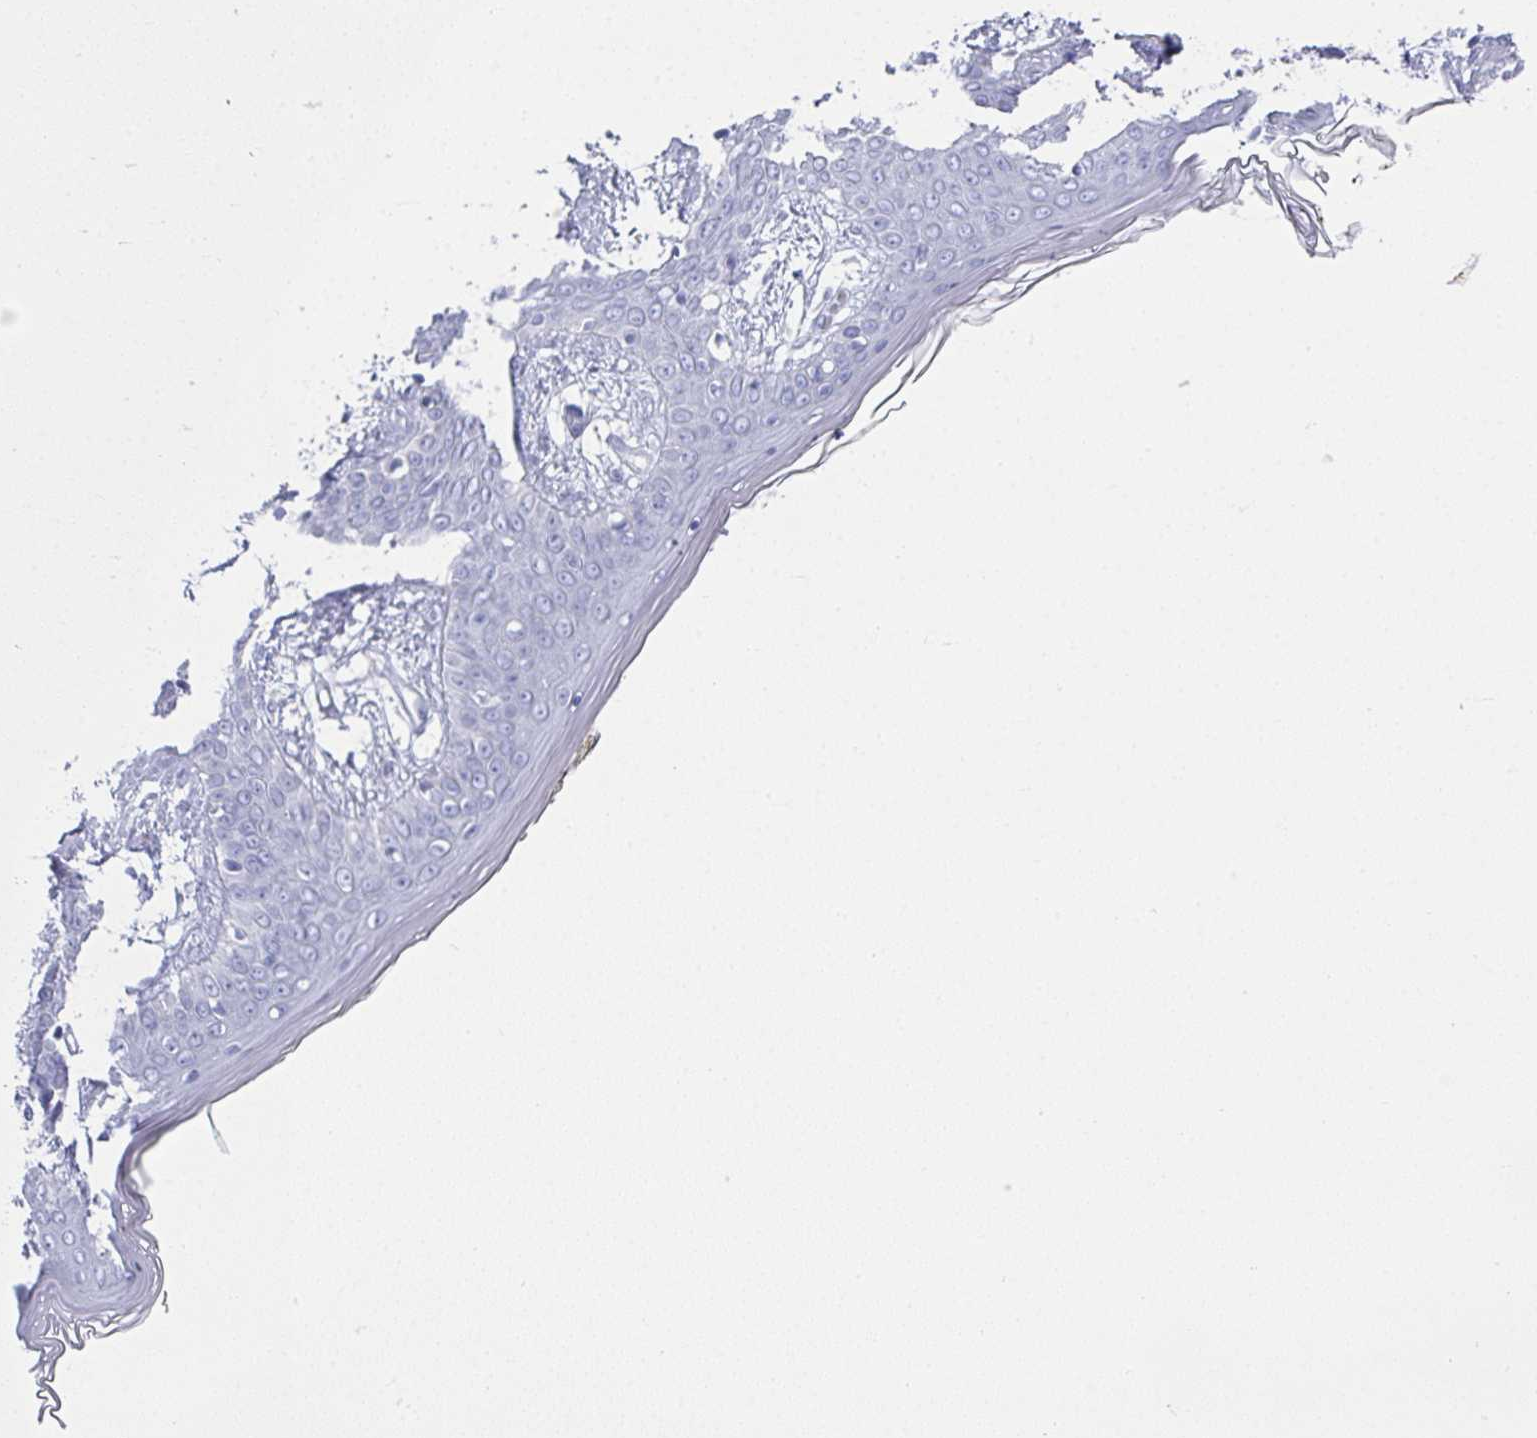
{"staining": {"intensity": "negative", "quantity": "none", "location": "none"}, "tissue": "skin", "cell_type": "Fibroblasts", "image_type": "normal", "snomed": [{"axis": "morphology", "description": "Normal tissue, NOS"}, {"axis": "topography", "description": "Skin"}], "caption": "Skin was stained to show a protein in brown. There is no significant staining in fibroblasts. Brightfield microscopy of IHC stained with DAB (3,3'-diaminobenzidine) (brown) and hematoxylin (blue), captured at high magnification.", "gene": "SYCP1", "patient": {"sex": "female", "age": 34}}